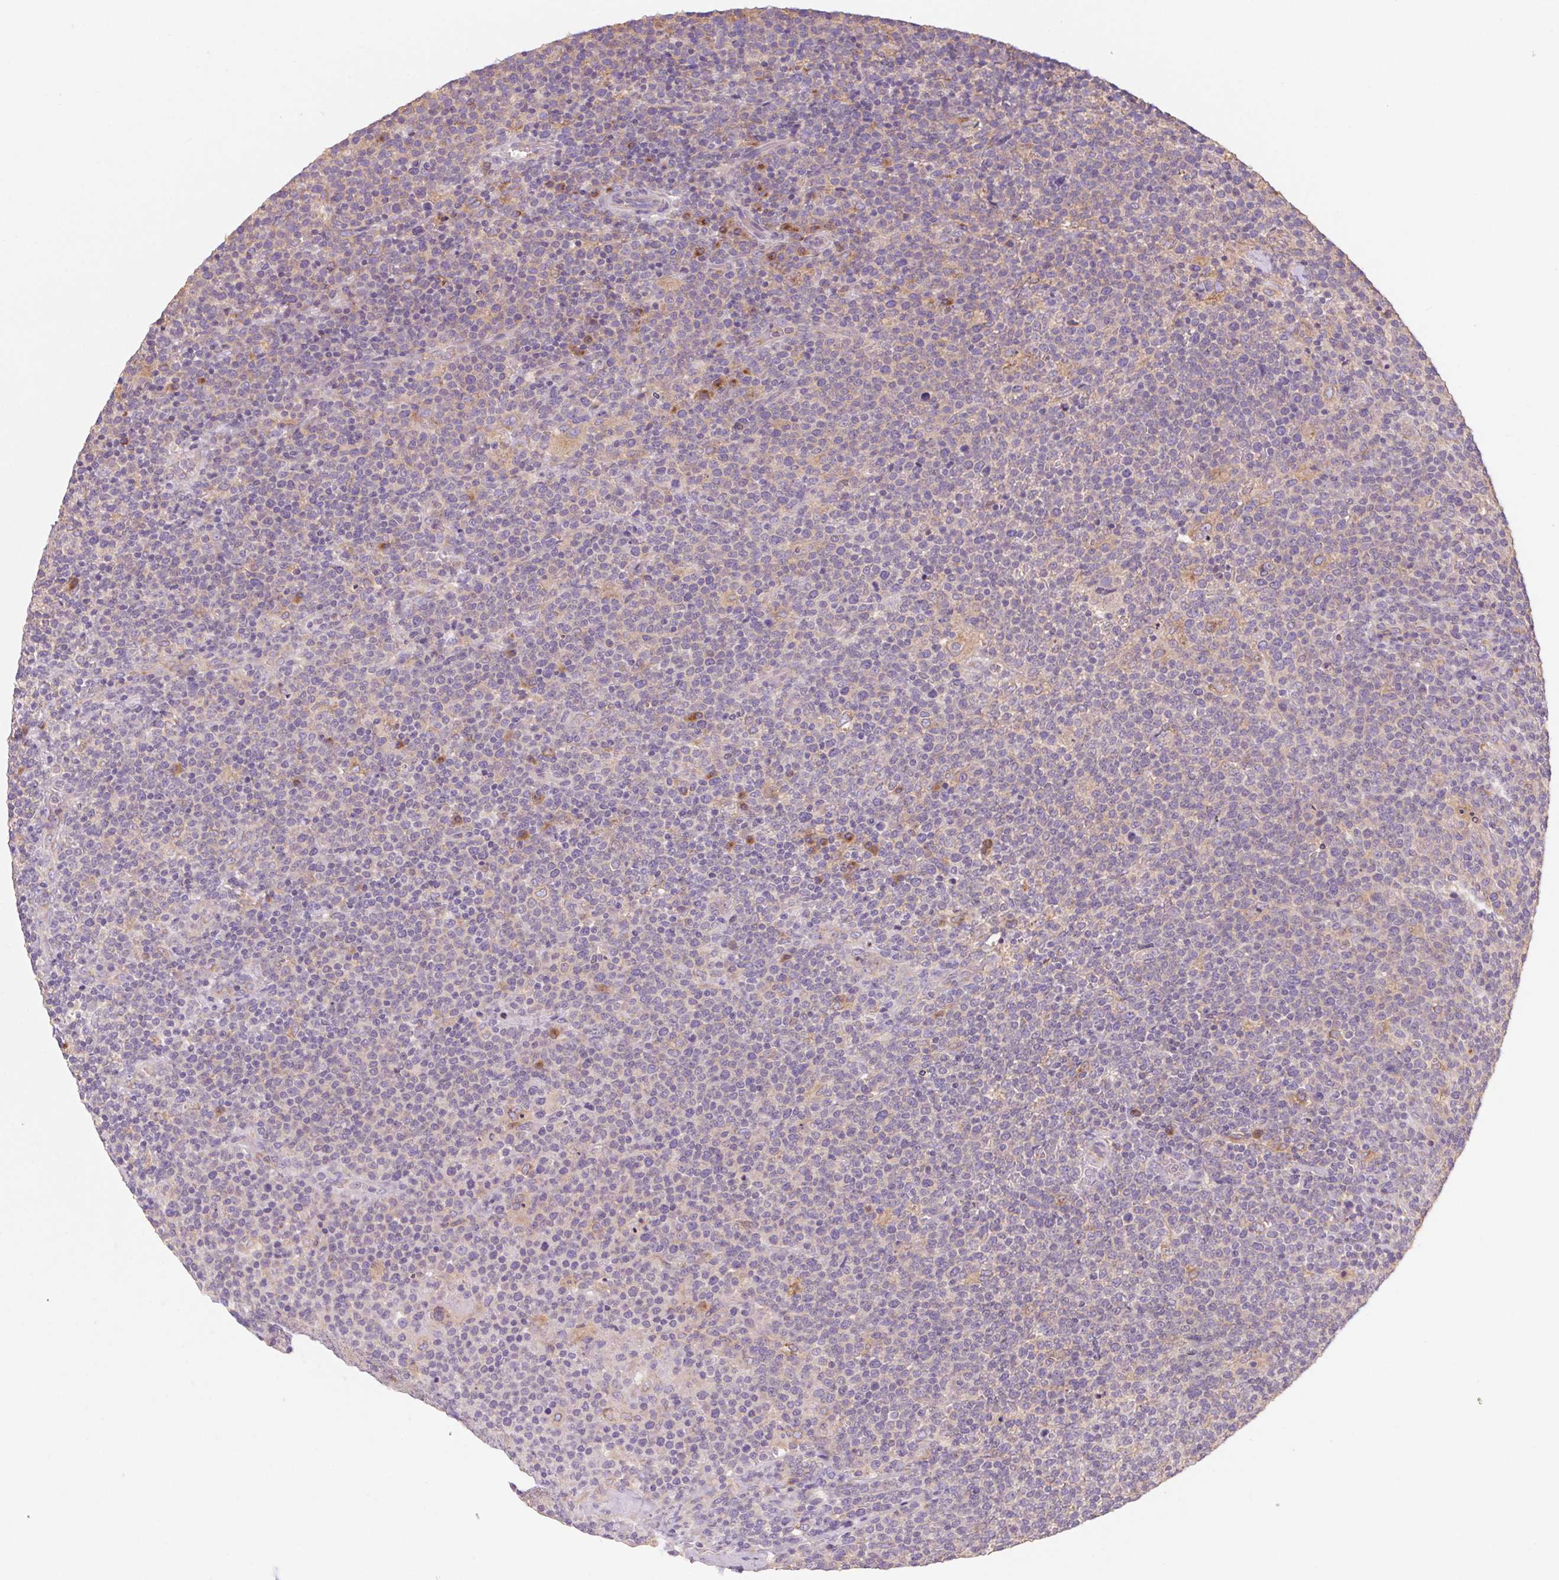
{"staining": {"intensity": "negative", "quantity": "none", "location": "none"}, "tissue": "lymphoma", "cell_type": "Tumor cells", "image_type": "cancer", "snomed": [{"axis": "morphology", "description": "Malignant lymphoma, non-Hodgkin's type, High grade"}, {"axis": "topography", "description": "Lymph node"}], "caption": "Lymphoma was stained to show a protein in brown. There is no significant staining in tumor cells.", "gene": "RAB1A", "patient": {"sex": "male", "age": 61}}